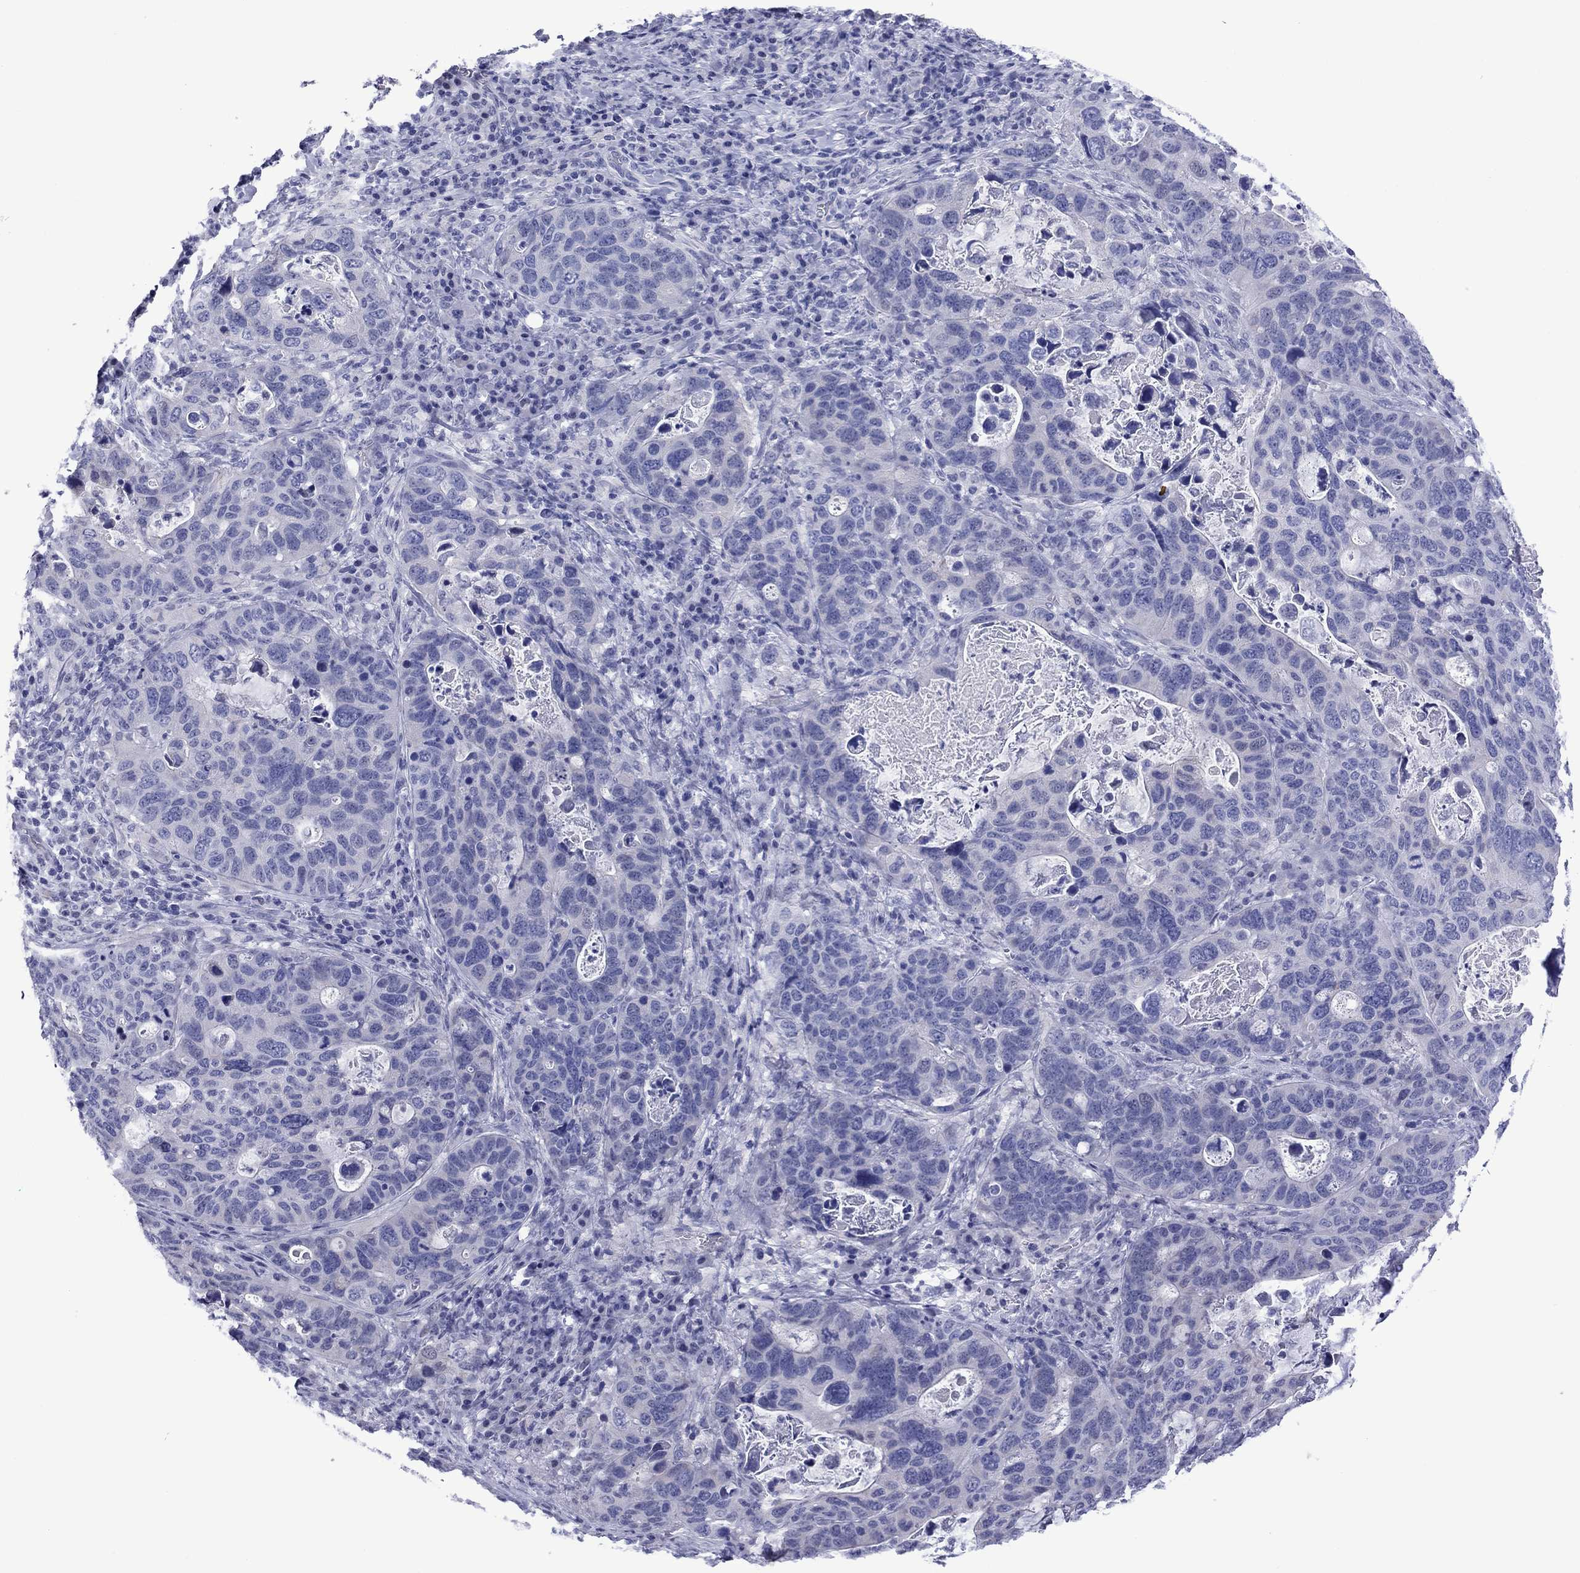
{"staining": {"intensity": "negative", "quantity": "none", "location": "none"}, "tissue": "stomach cancer", "cell_type": "Tumor cells", "image_type": "cancer", "snomed": [{"axis": "morphology", "description": "Adenocarcinoma, NOS"}, {"axis": "topography", "description": "Stomach"}], "caption": "An image of human stomach adenocarcinoma is negative for staining in tumor cells.", "gene": "PIWIL1", "patient": {"sex": "male", "age": 54}}